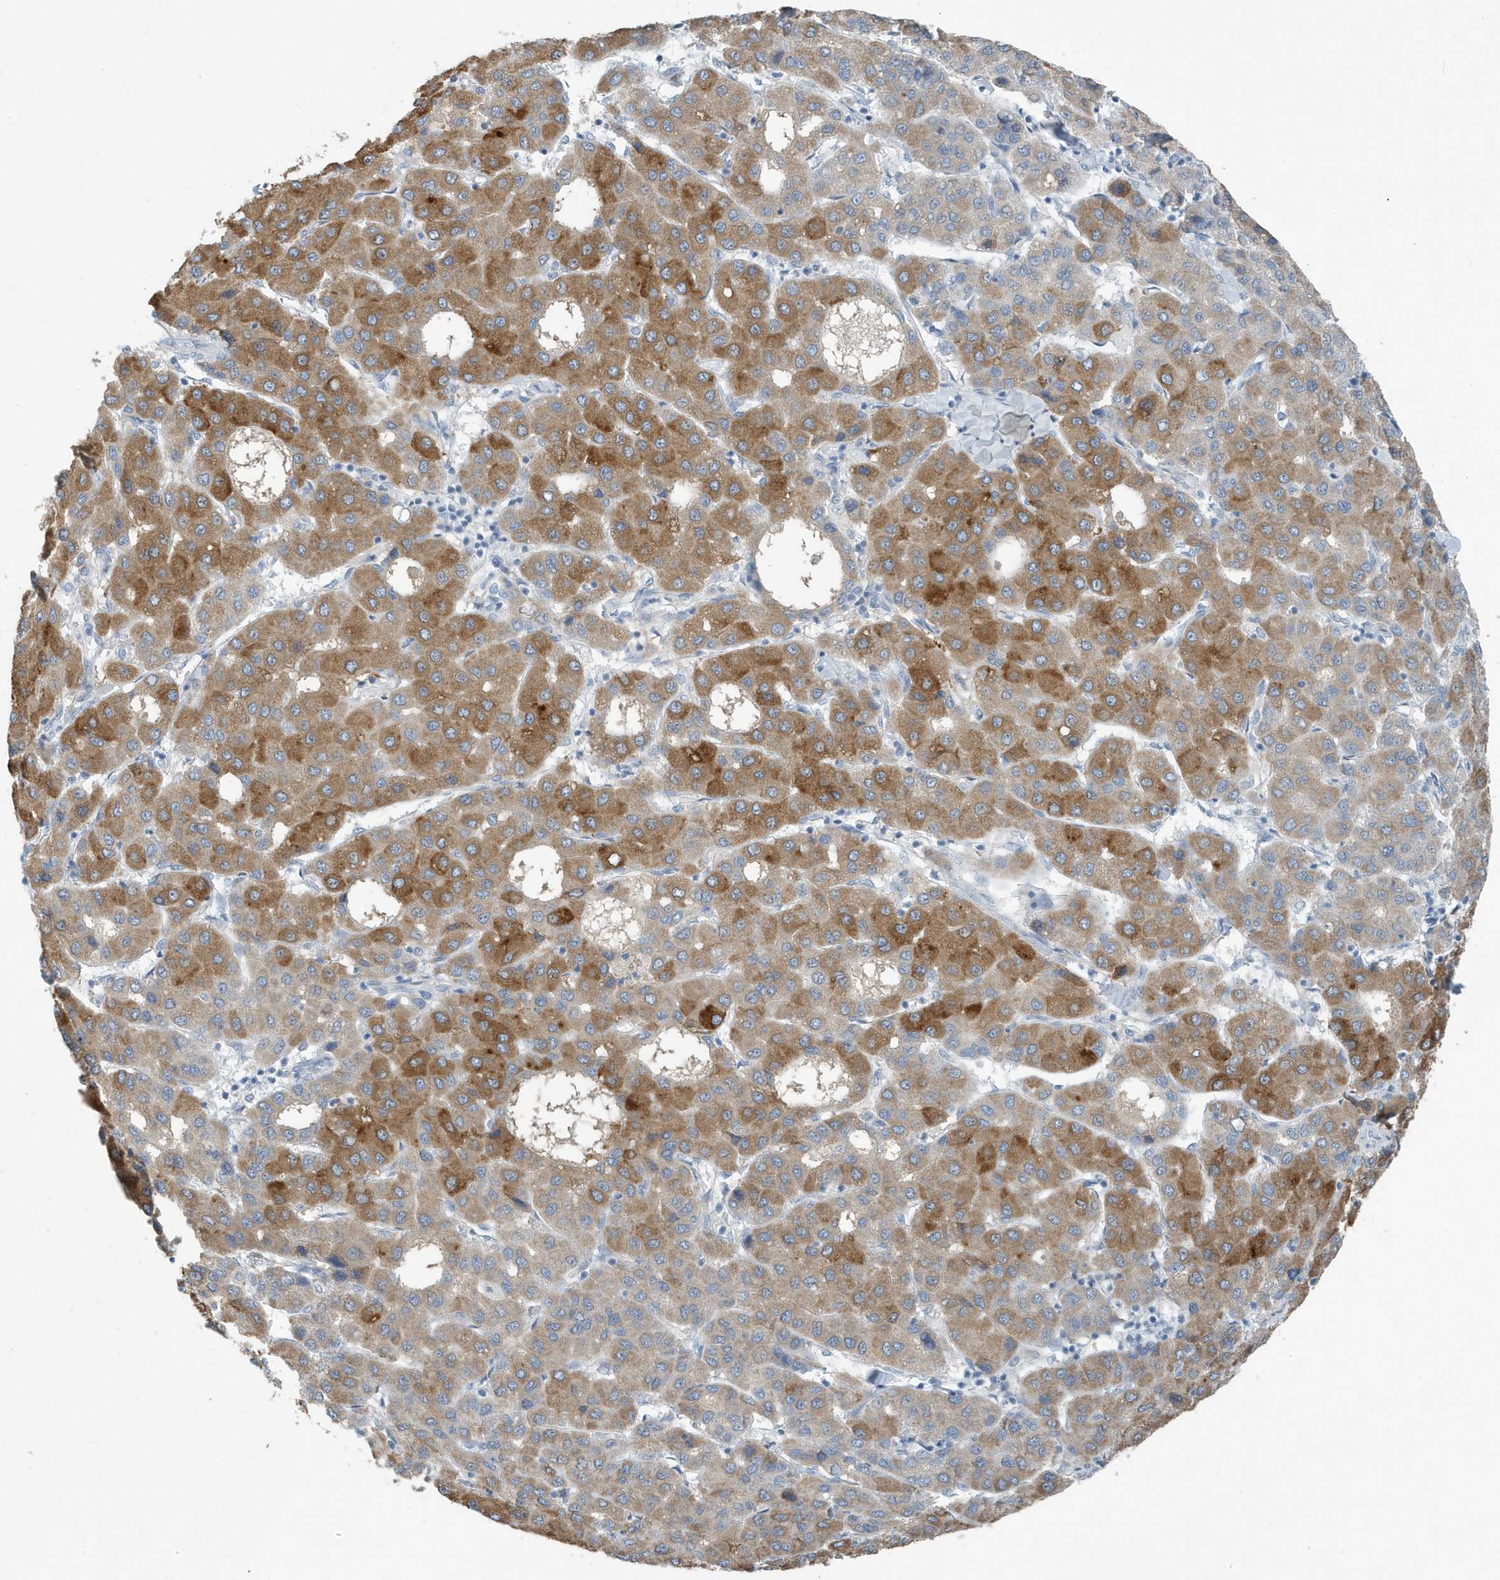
{"staining": {"intensity": "moderate", "quantity": ">75%", "location": "cytoplasmic/membranous"}, "tissue": "liver cancer", "cell_type": "Tumor cells", "image_type": "cancer", "snomed": [{"axis": "morphology", "description": "Carcinoma, Hepatocellular, NOS"}, {"axis": "topography", "description": "Liver"}], "caption": "Tumor cells show moderate cytoplasmic/membranous positivity in approximately >75% of cells in liver cancer.", "gene": "UGT2B4", "patient": {"sex": "male", "age": 65}}